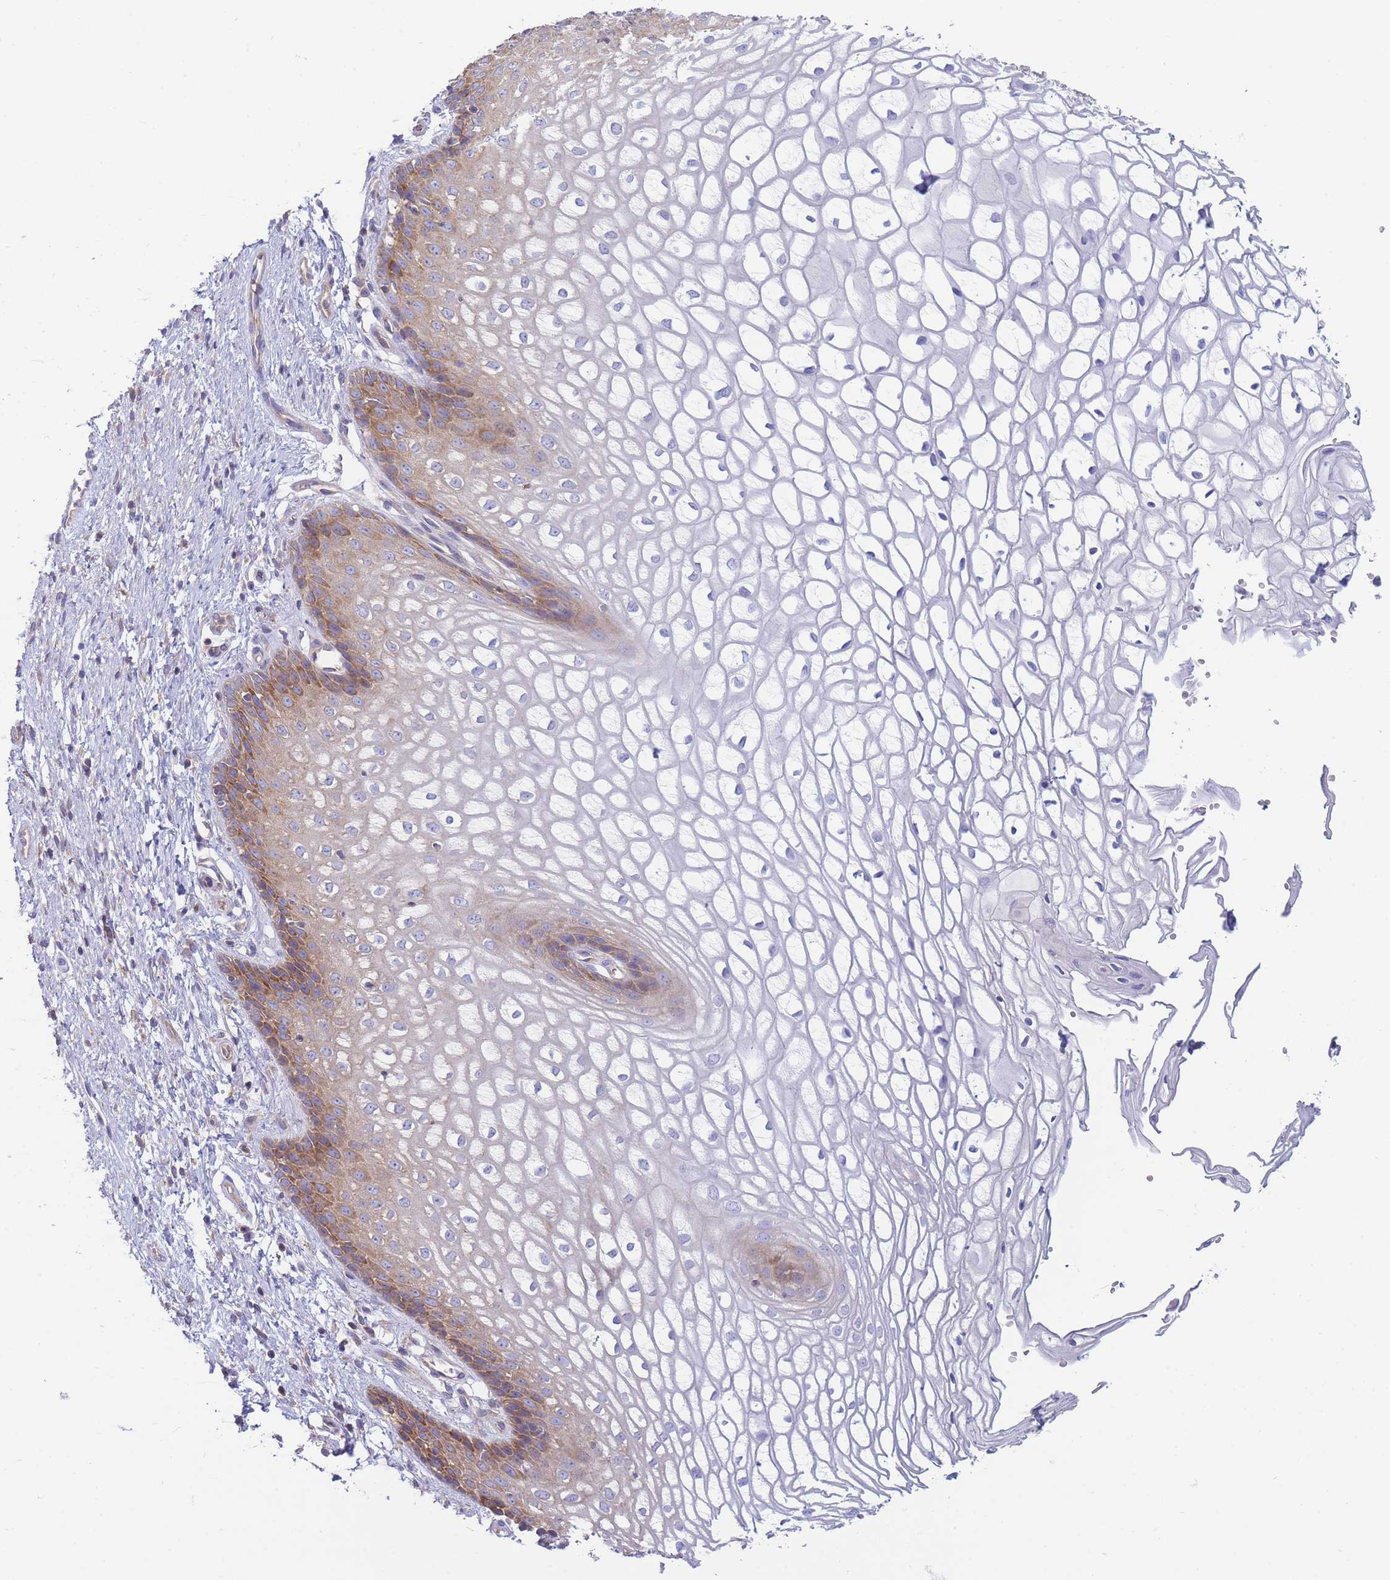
{"staining": {"intensity": "moderate", "quantity": "<25%", "location": "cytoplasmic/membranous"}, "tissue": "vagina", "cell_type": "Squamous epithelial cells", "image_type": "normal", "snomed": [{"axis": "morphology", "description": "Normal tissue, NOS"}, {"axis": "topography", "description": "Vagina"}], "caption": "This photomicrograph displays immunohistochemistry staining of normal vagina, with low moderate cytoplasmic/membranous expression in about <25% of squamous epithelial cells.", "gene": "SH2B2", "patient": {"sex": "female", "age": 34}}